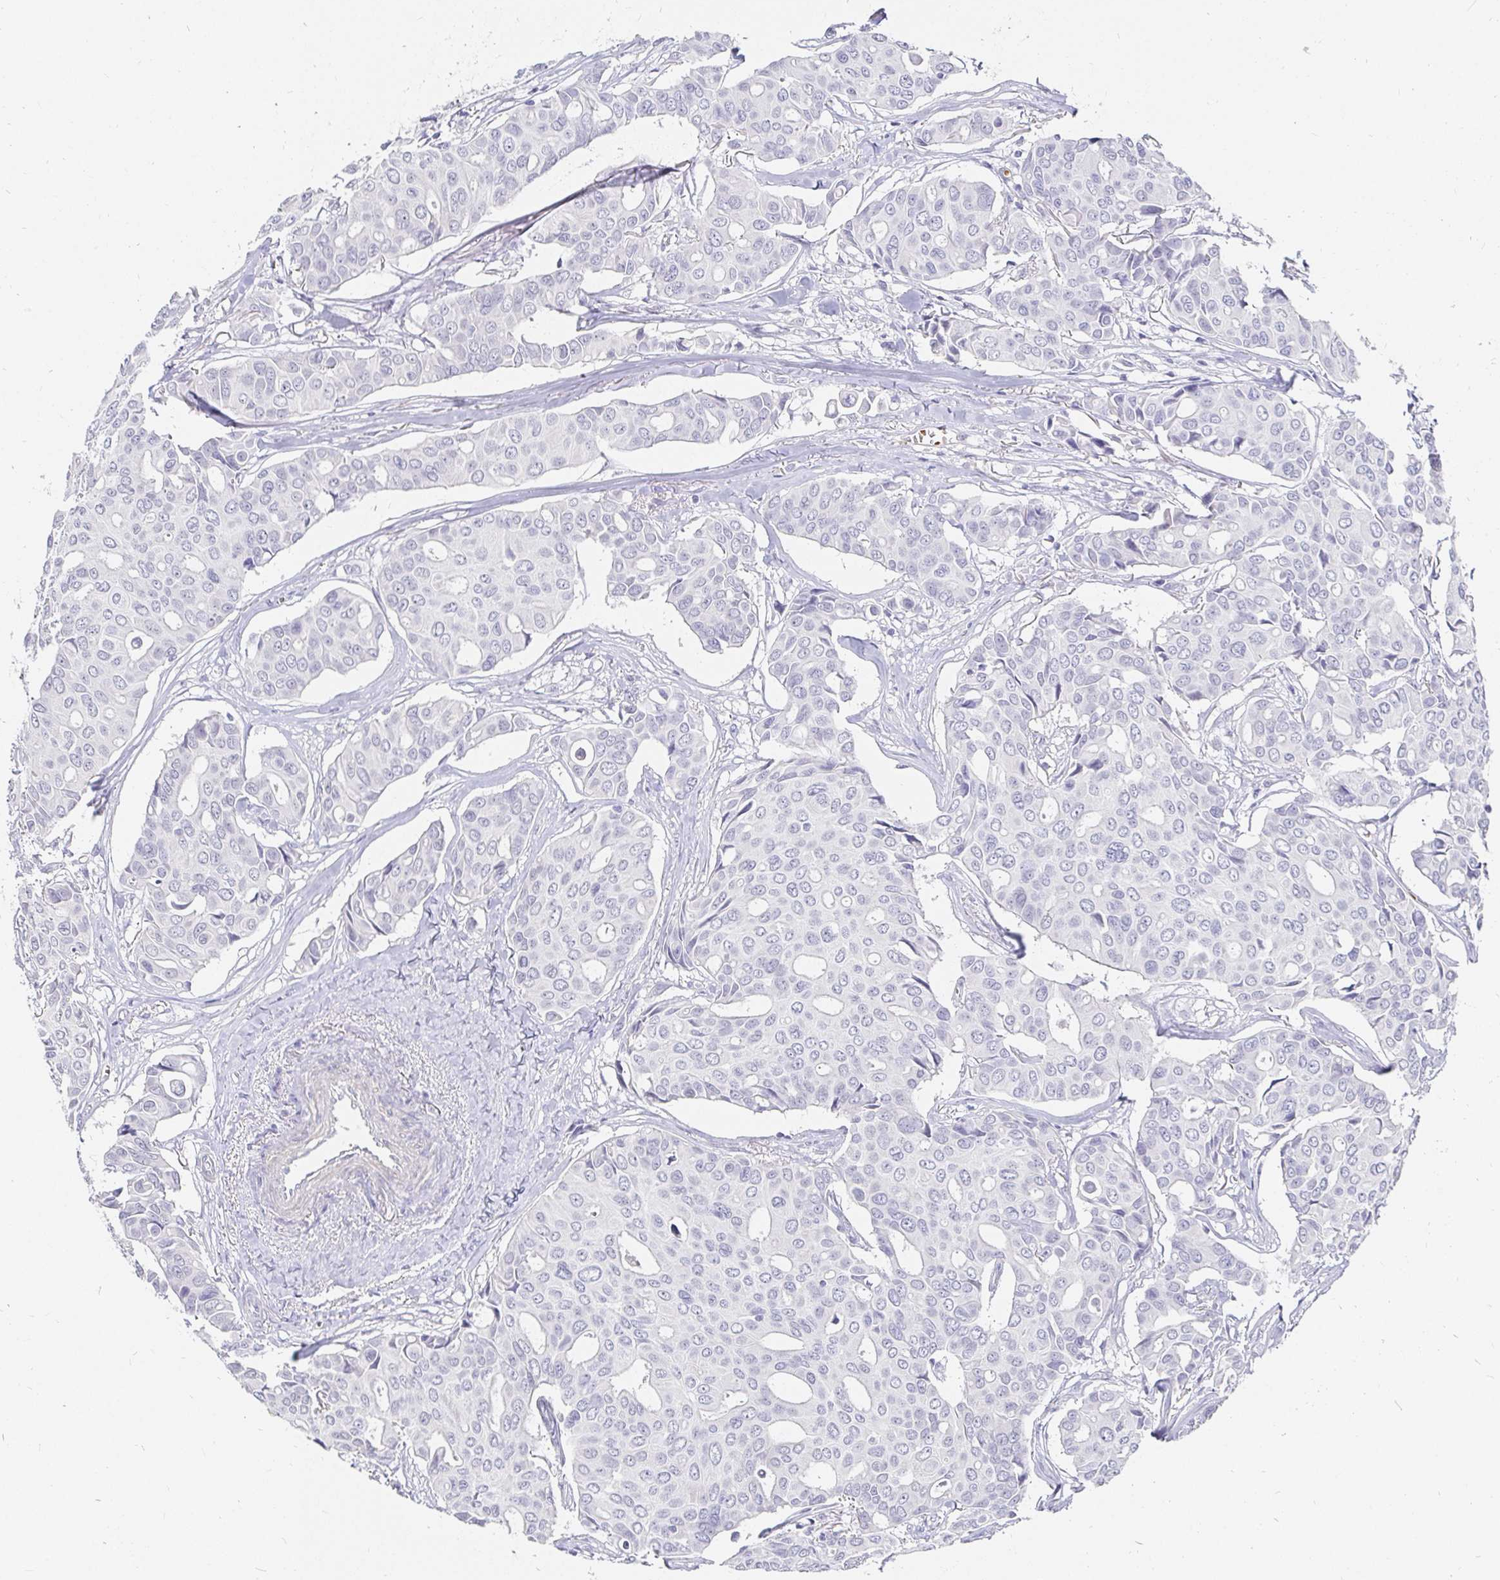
{"staining": {"intensity": "negative", "quantity": "none", "location": "none"}, "tissue": "breast cancer", "cell_type": "Tumor cells", "image_type": "cancer", "snomed": [{"axis": "morphology", "description": "Duct carcinoma"}, {"axis": "topography", "description": "Breast"}], "caption": "Human infiltrating ductal carcinoma (breast) stained for a protein using IHC shows no positivity in tumor cells.", "gene": "FGF21", "patient": {"sex": "female", "age": 54}}